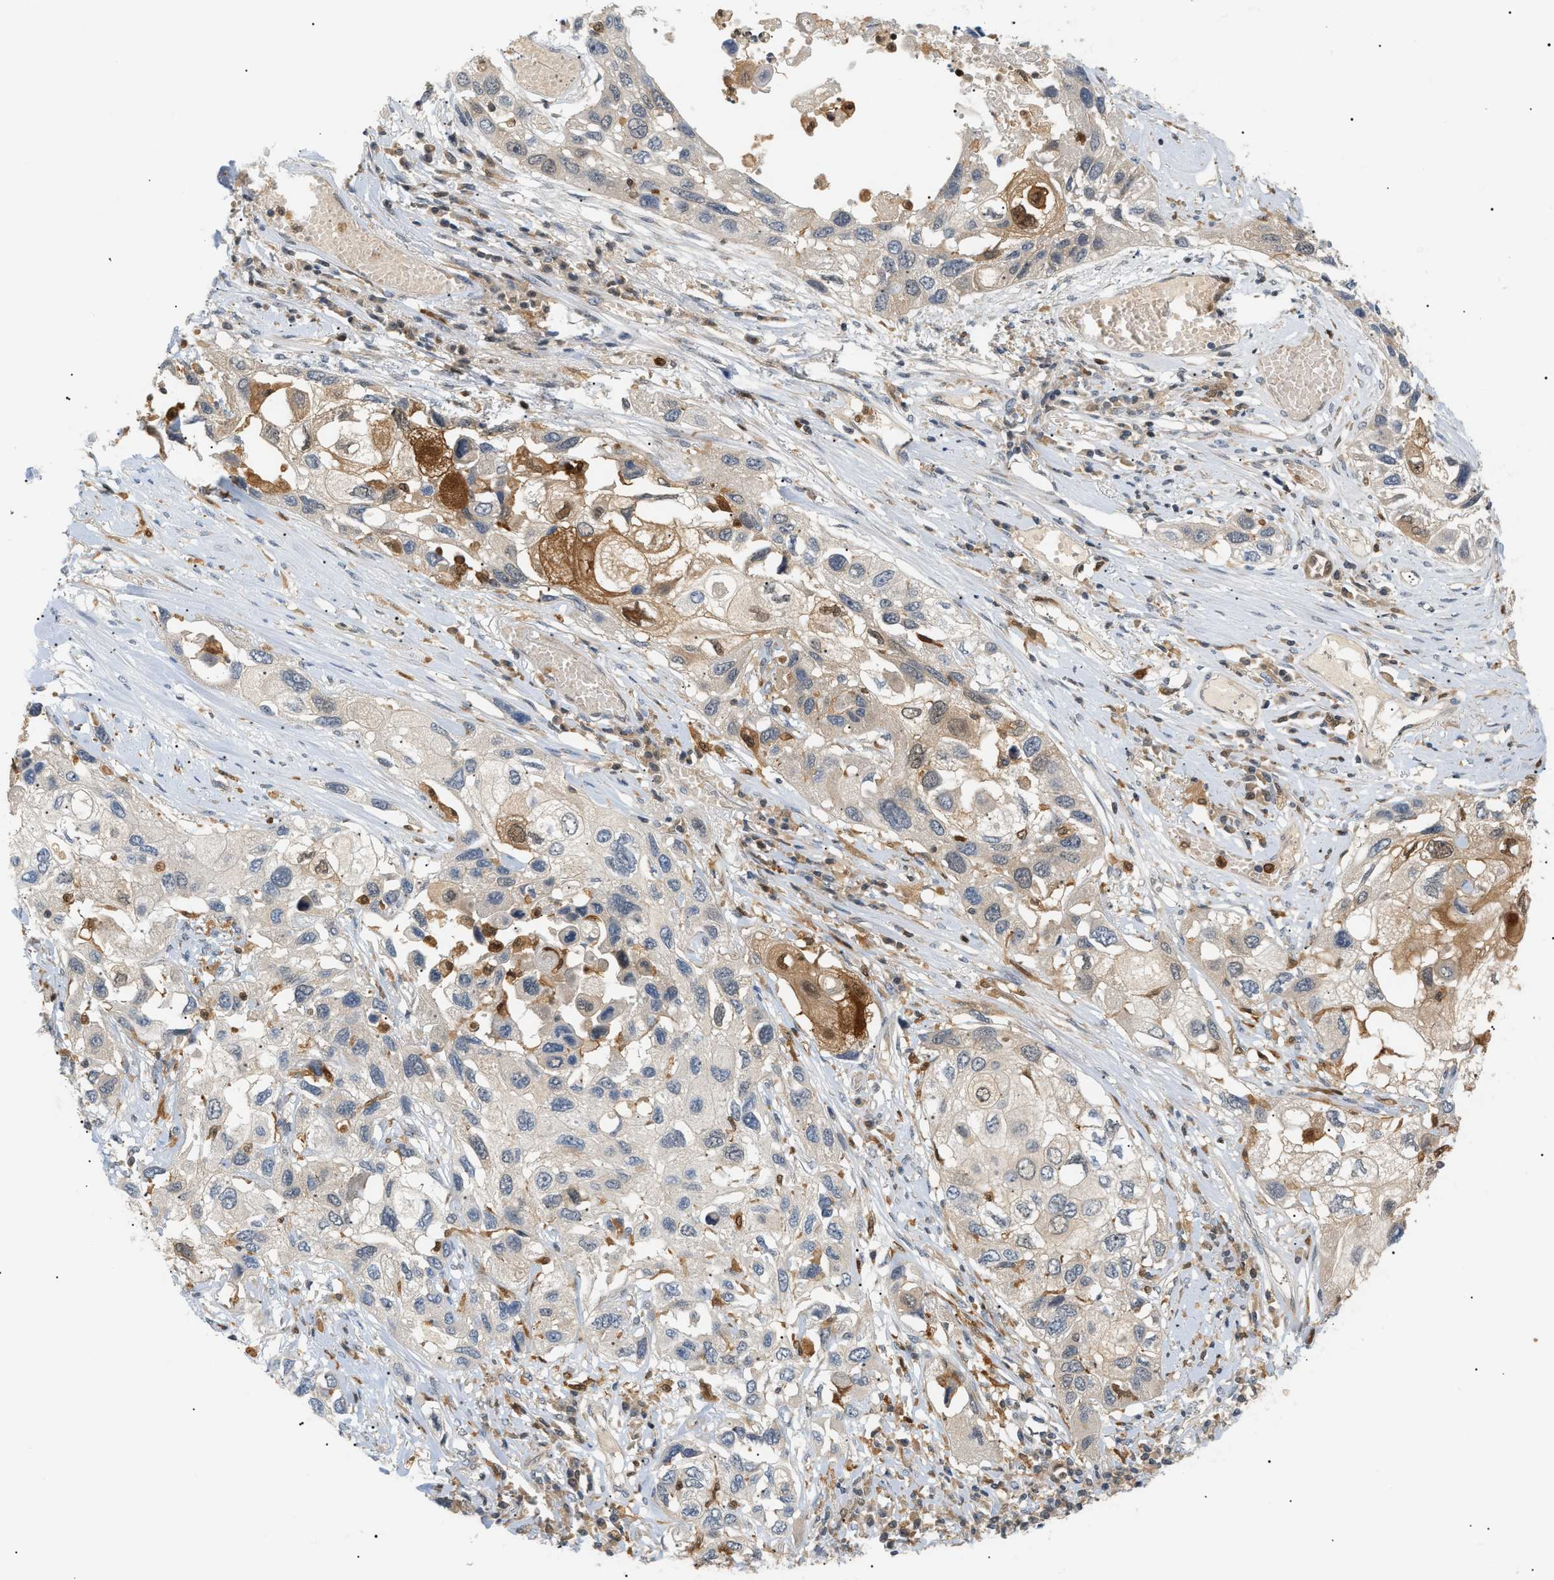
{"staining": {"intensity": "moderate", "quantity": "<25%", "location": "cytoplasmic/membranous"}, "tissue": "lung cancer", "cell_type": "Tumor cells", "image_type": "cancer", "snomed": [{"axis": "morphology", "description": "Squamous cell carcinoma, NOS"}, {"axis": "topography", "description": "Lung"}], "caption": "Protein staining of lung cancer (squamous cell carcinoma) tissue shows moderate cytoplasmic/membranous positivity in about <25% of tumor cells.", "gene": "PYCARD", "patient": {"sex": "male", "age": 71}}